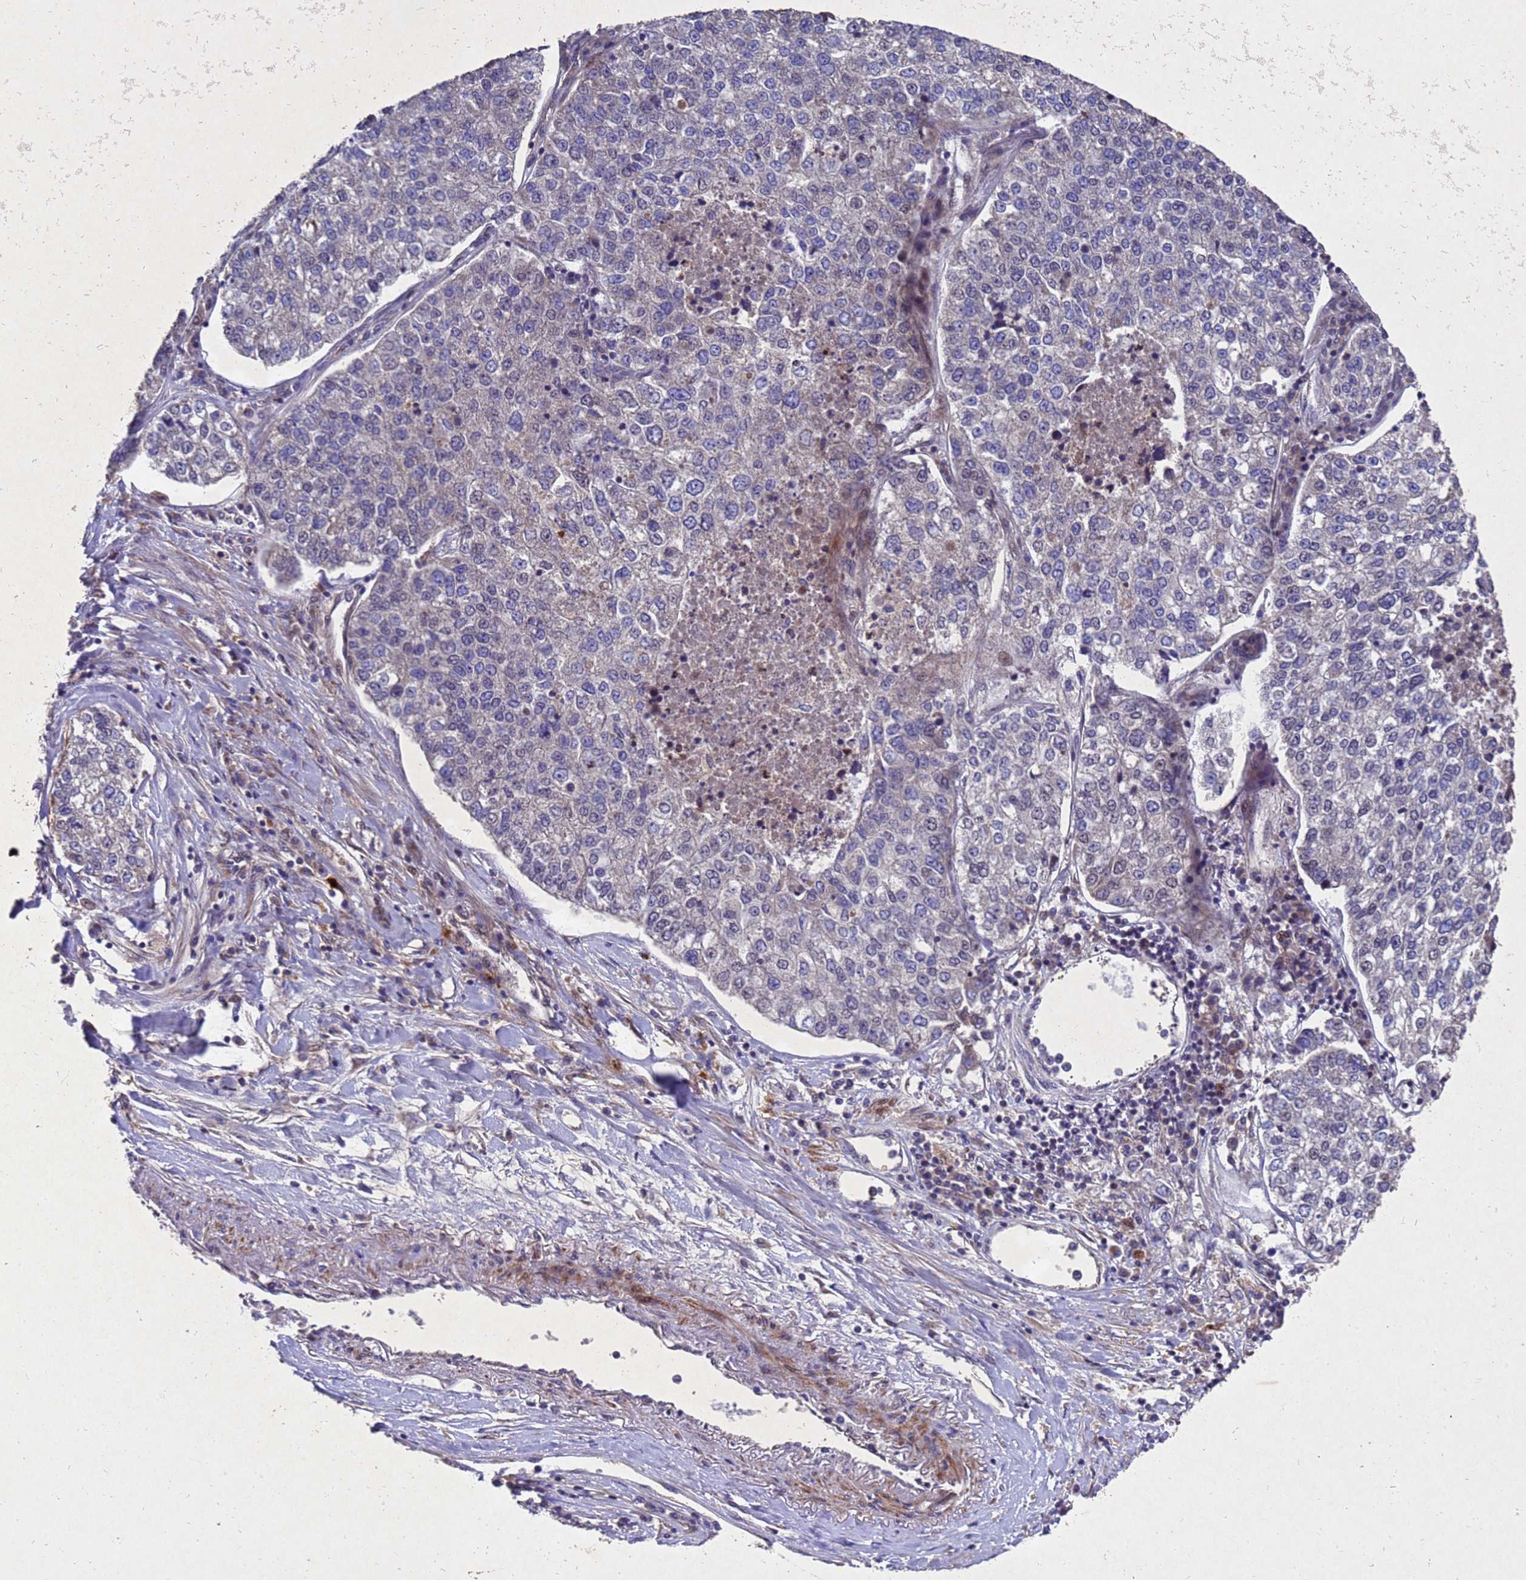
{"staining": {"intensity": "negative", "quantity": "none", "location": "none"}, "tissue": "lung cancer", "cell_type": "Tumor cells", "image_type": "cancer", "snomed": [{"axis": "morphology", "description": "Adenocarcinoma, NOS"}, {"axis": "topography", "description": "Lung"}], "caption": "IHC image of neoplastic tissue: human lung cancer stained with DAB demonstrates no significant protein positivity in tumor cells.", "gene": "TBK1", "patient": {"sex": "male", "age": 49}}